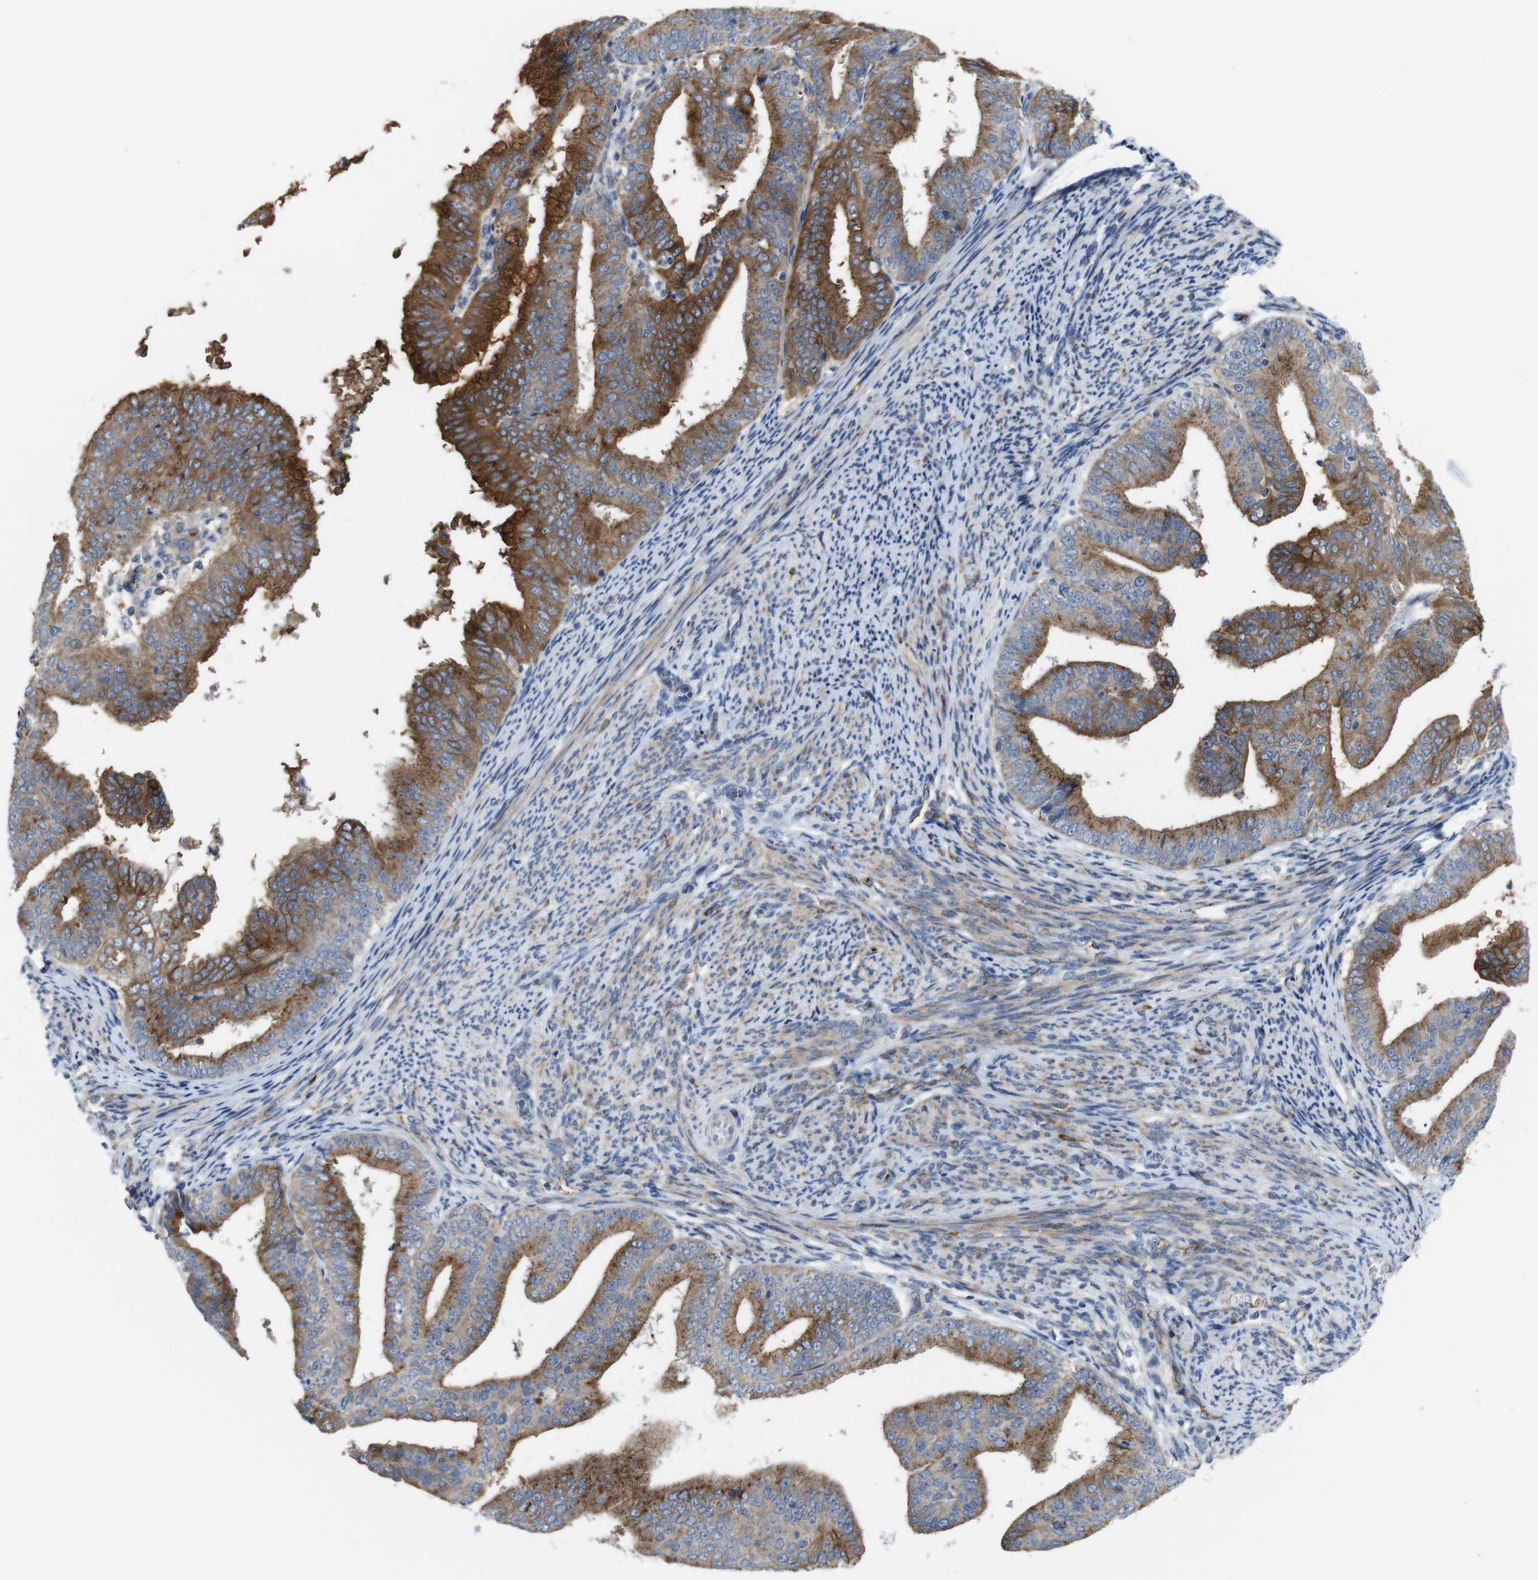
{"staining": {"intensity": "strong", "quantity": ">75%", "location": "cytoplasmic/membranous"}, "tissue": "endometrial cancer", "cell_type": "Tumor cells", "image_type": "cancer", "snomed": [{"axis": "morphology", "description": "Adenocarcinoma, NOS"}, {"axis": "topography", "description": "Endometrium"}], "caption": "This is a histology image of immunohistochemistry (IHC) staining of endometrial cancer (adenocarcinoma), which shows strong positivity in the cytoplasmic/membranous of tumor cells.", "gene": "EFCAB14", "patient": {"sex": "female", "age": 63}}